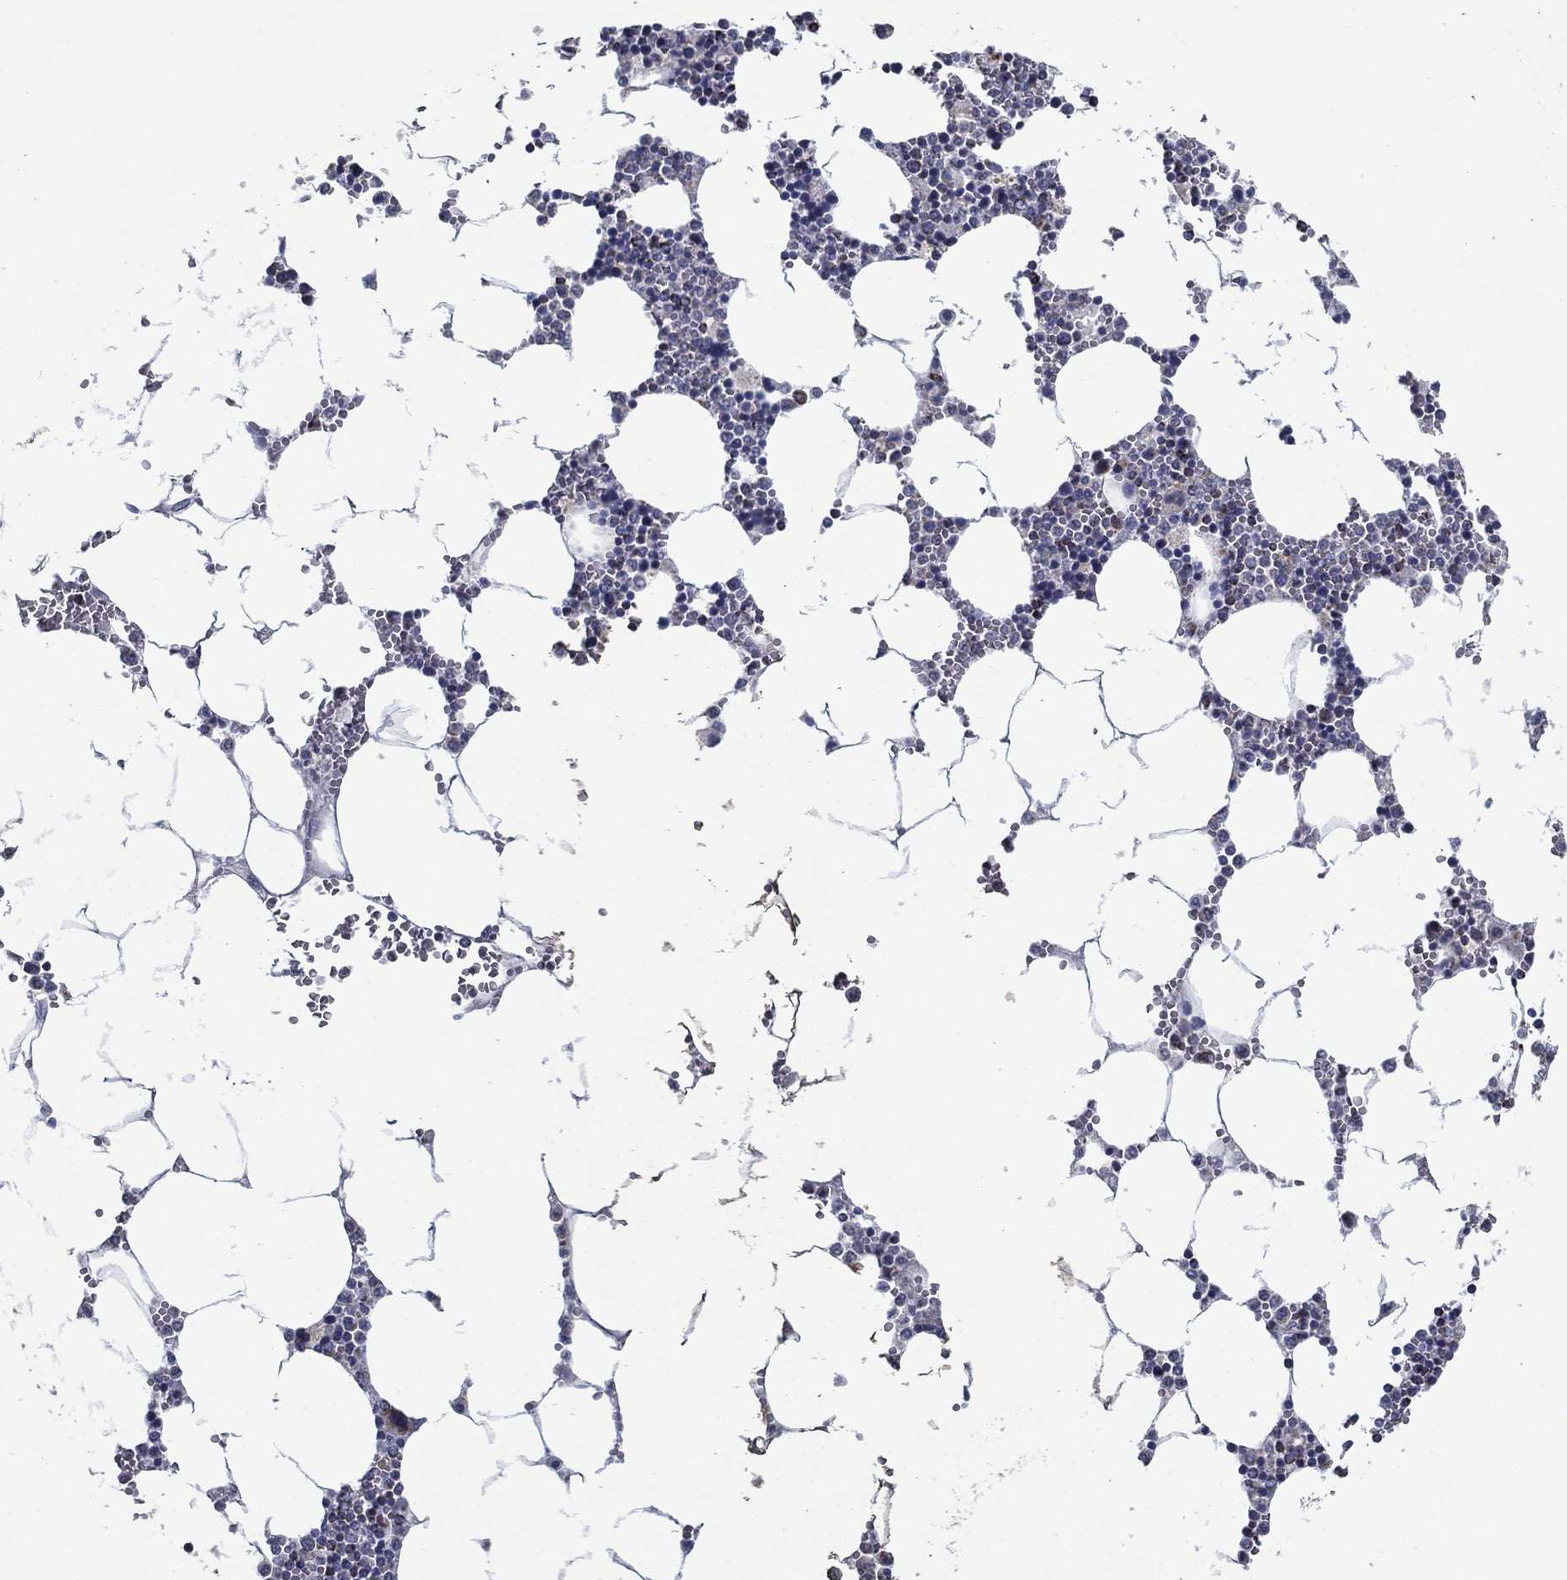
{"staining": {"intensity": "negative", "quantity": "none", "location": "none"}, "tissue": "bone marrow", "cell_type": "Hematopoietic cells", "image_type": "normal", "snomed": [{"axis": "morphology", "description": "Normal tissue, NOS"}, {"axis": "topography", "description": "Bone marrow"}], "caption": "This is a photomicrograph of immunohistochemistry (IHC) staining of normal bone marrow, which shows no staining in hematopoietic cells. (Immunohistochemistry (ihc), brightfield microscopy, high magnification).", "gene": "SFXN1", "patient": {"sex": "female", "age": 64}}